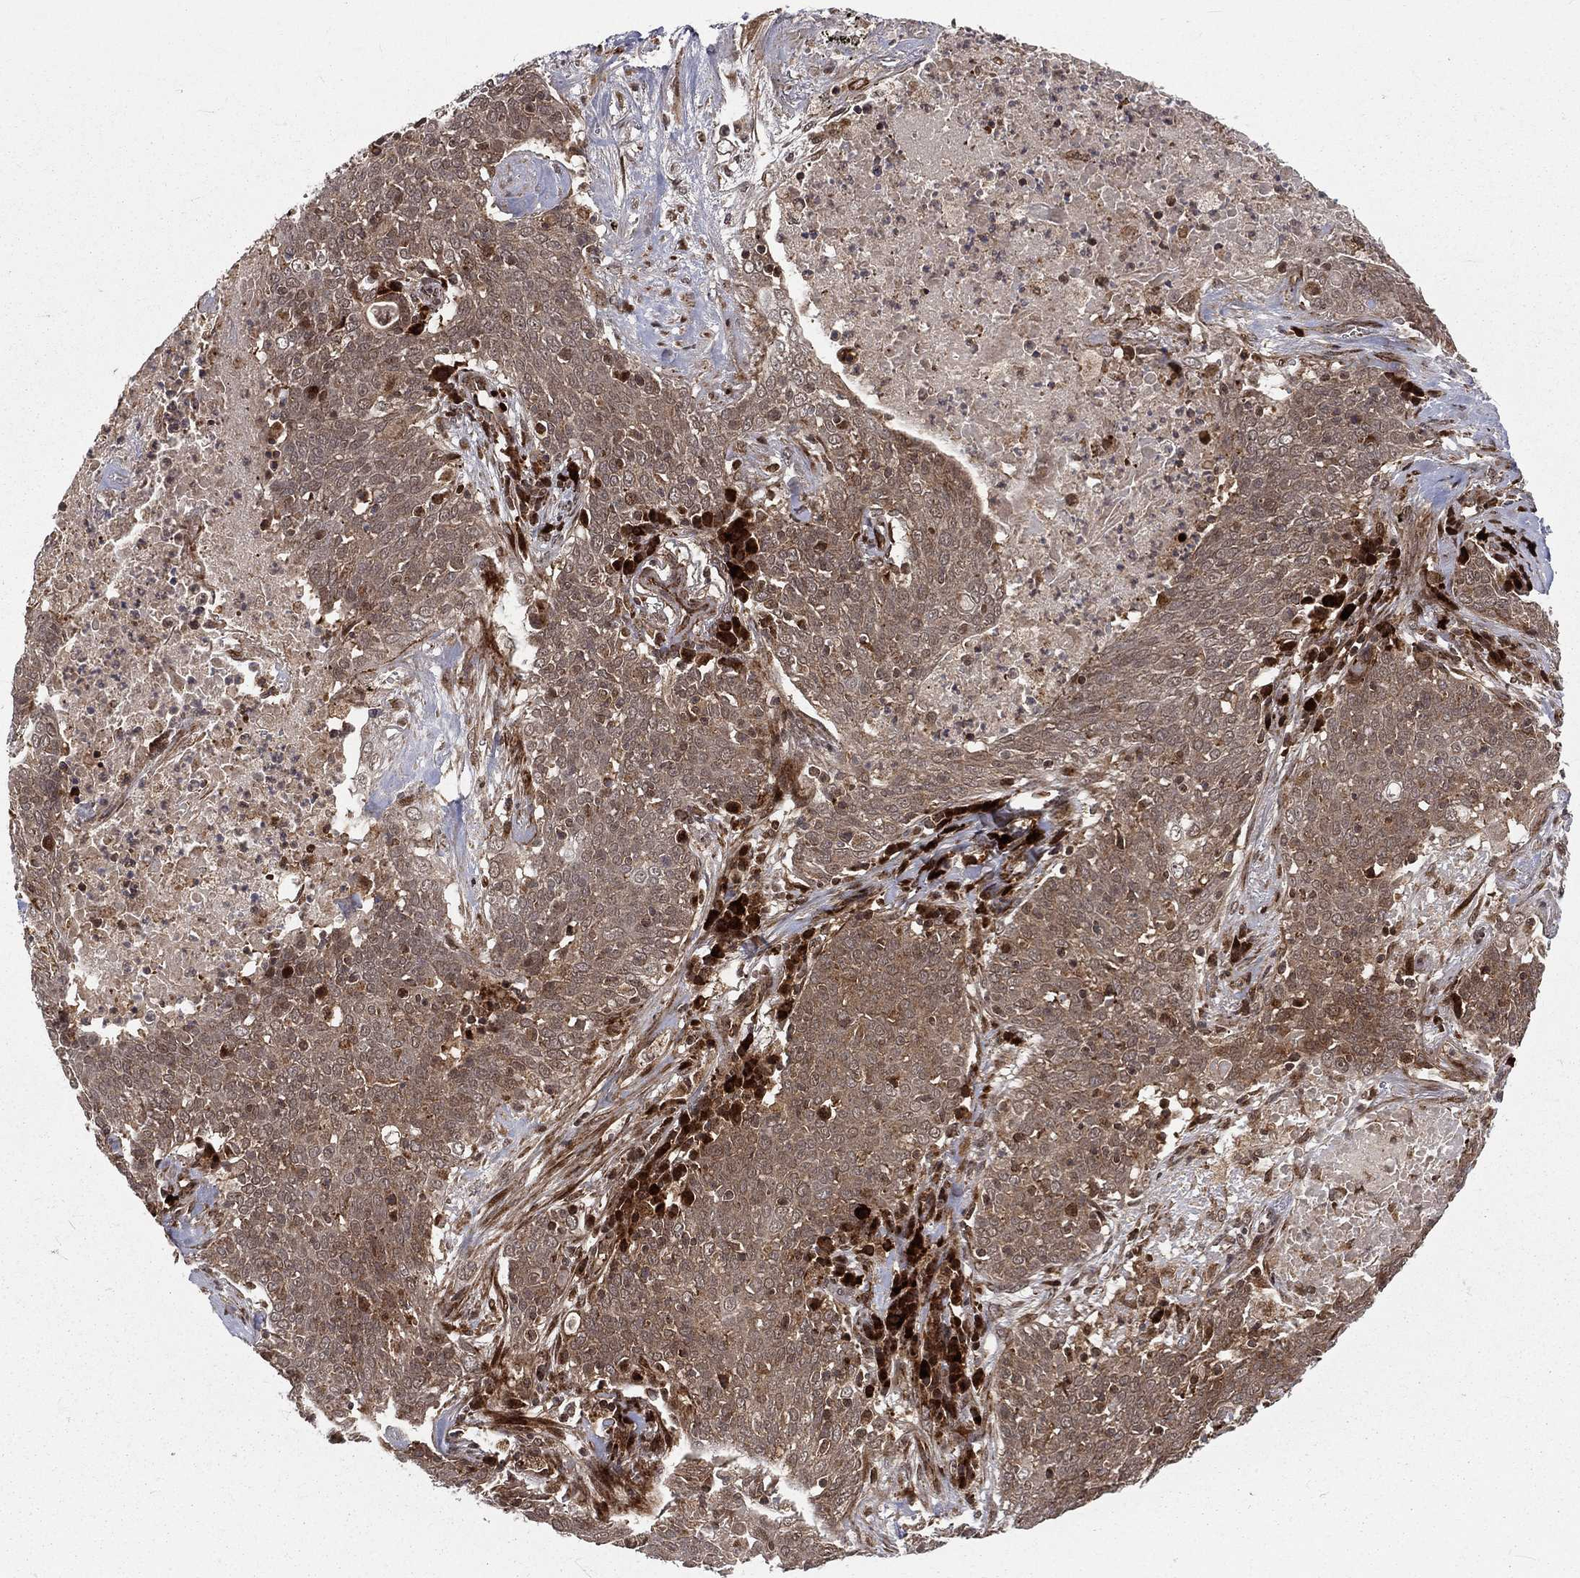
{"staining": {"intensity": "moderate", "quantity": ">75%", "location": "cytoplasmic/membranous"}, "tissue": "lung cancer", "cell_type": "Tumor cells", "image_type": "cancer", "snomed": [{"axis": "morphology", "description": "Squamous cell carcinoma, NOS"}, {"axis": "topography", "description": "Lung"}], "caption": "Protein expression analysis of human squamous cell carcinoma (lung) reveals moderate cytoplasmic/membranous positivity in approximately >75% of tumor cells.", "gene": "MDM2", "patient": {"sex": "male", "age": 82}}